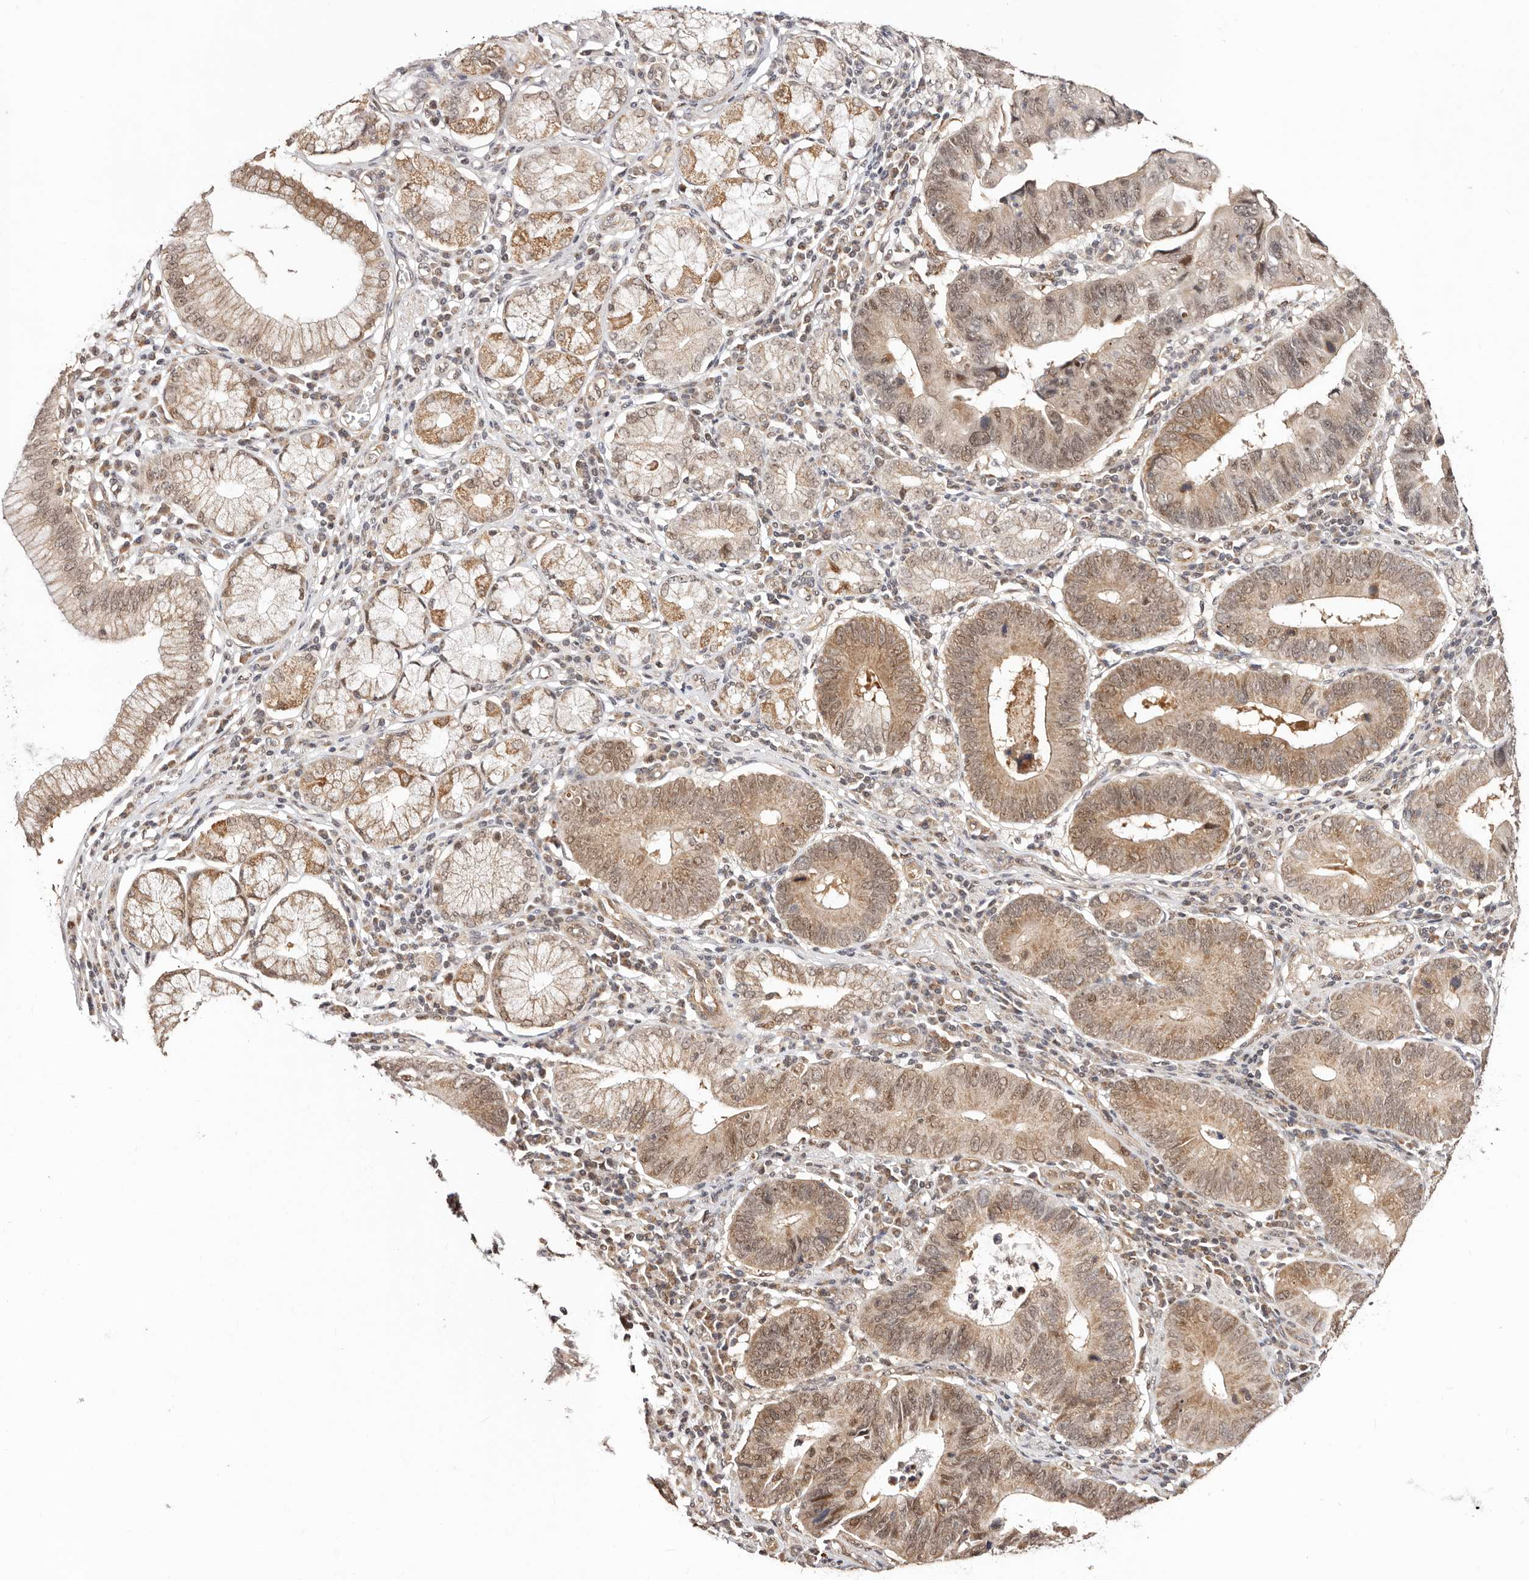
{"staining": {"intensity": "moderate", "quantity": ">75%", "location": "cytoplasmic/membranous,nuclear"}, "tissue": "stomach cancer", "cell_type": "Tumor cells", "image_type": "cancer", "snomed": [{"axis": "morphology", "description": "Adenocarcinoma, NOS"}, {"axis": "topography", "description": "Stomach"}], "caption": "Adenocarcinoma (stomach) stained with immunohistochemistry (IHC) exhibits moderate cytoplasmic/membranous and nuclear staining in about >75% of tumor cells.", "gene": "CTNNBL1", "patient": {"sex": "male", "age": 59}}